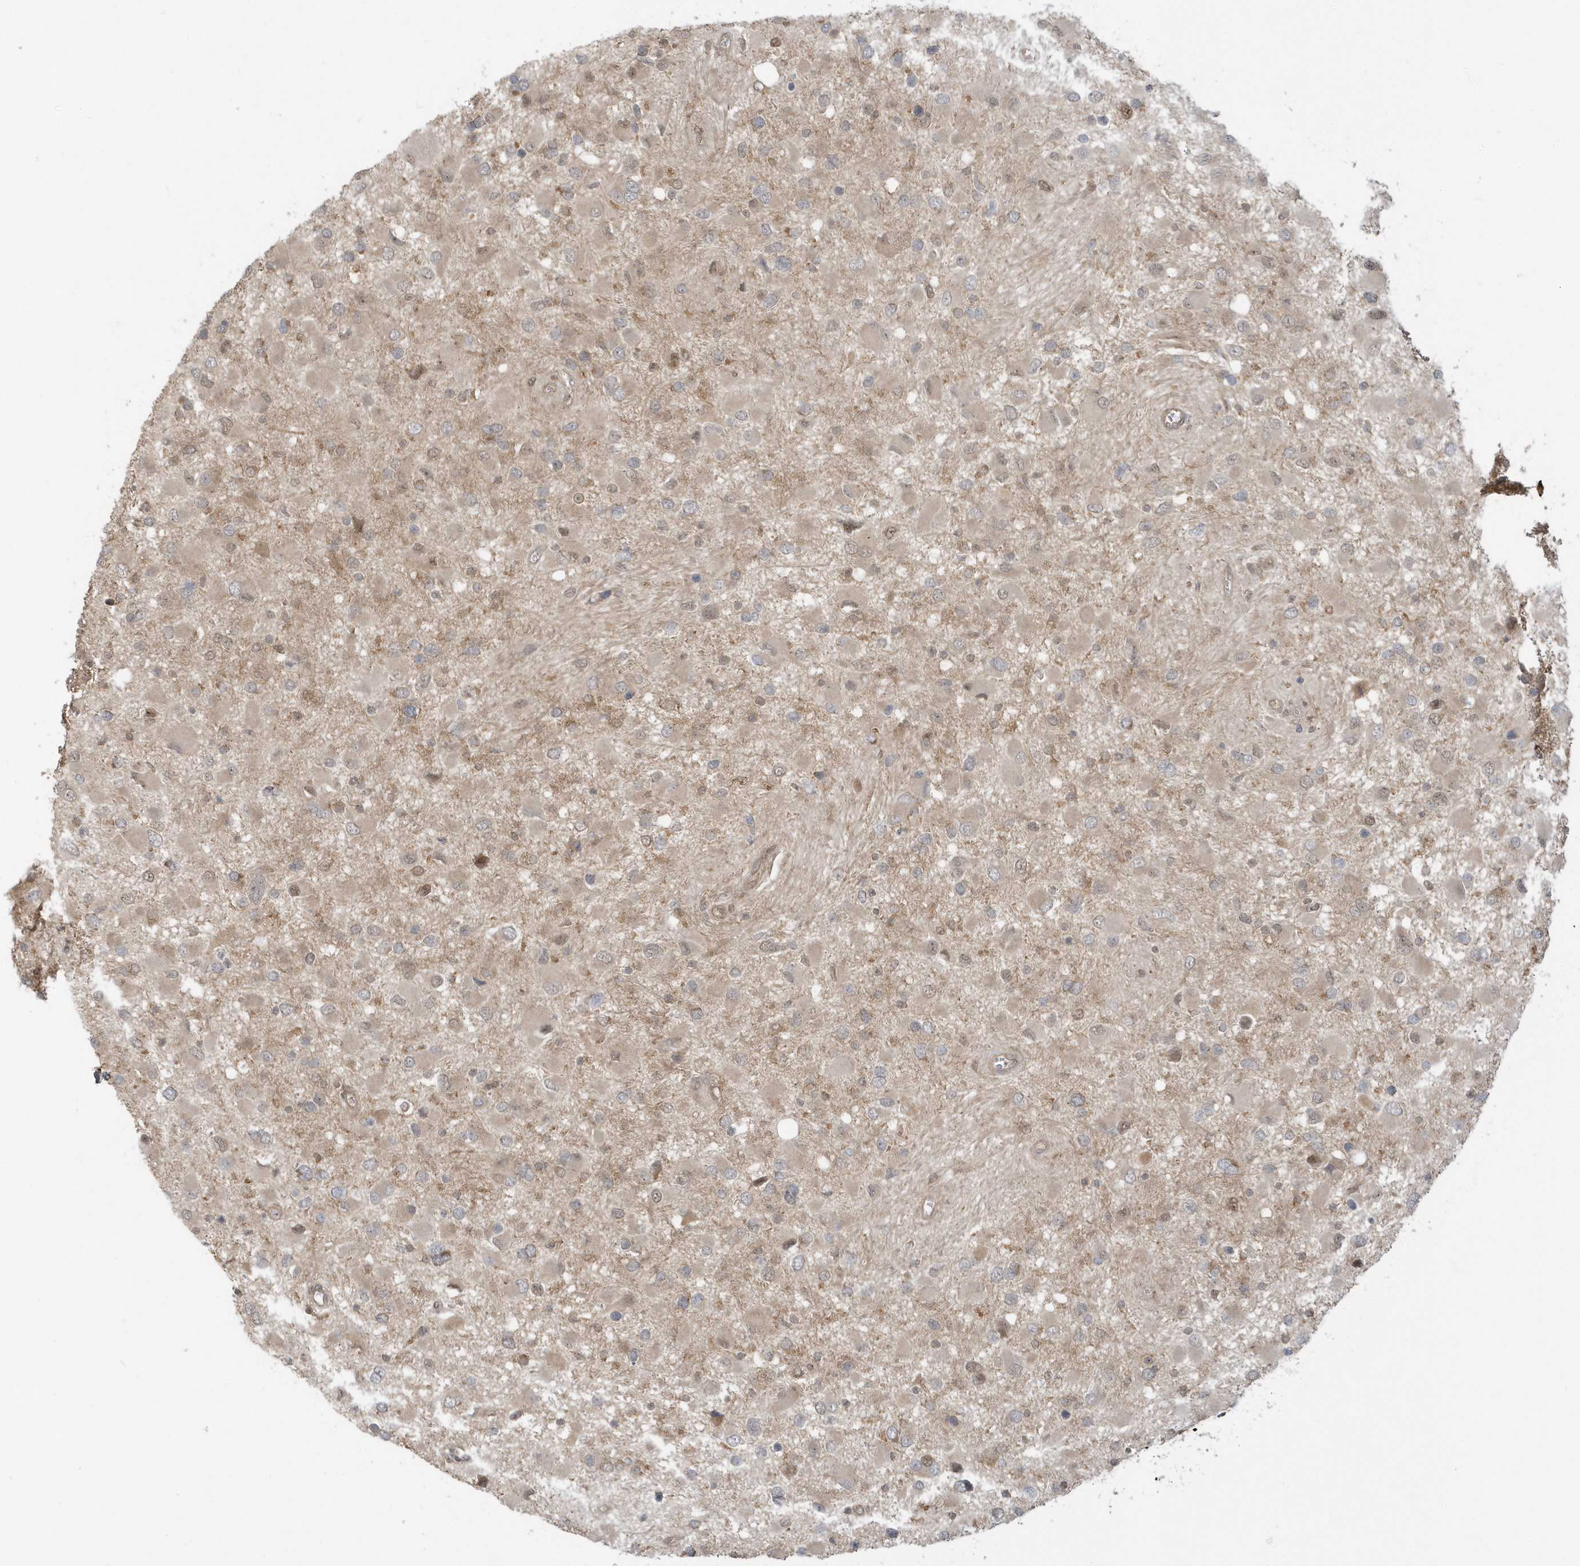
{"staining": {"intensity": "weak", "quantity": "<25%", "location": "nuclear"}, "tissue": "glioma", "cell_type": "Tumor cells", "image_type": "cancer", "snomed": [{"axis": "morphology", "description": "Glioma, malignant, High grade"}, {"axis": "topography", "description": "Brain"}], "caption": "A photomicrograph of human malignant glioma (high-grade) is negative for staining in tumor cells.", "gene": "PPP1R7", "patient": {"sex": "male", "age": 53}}